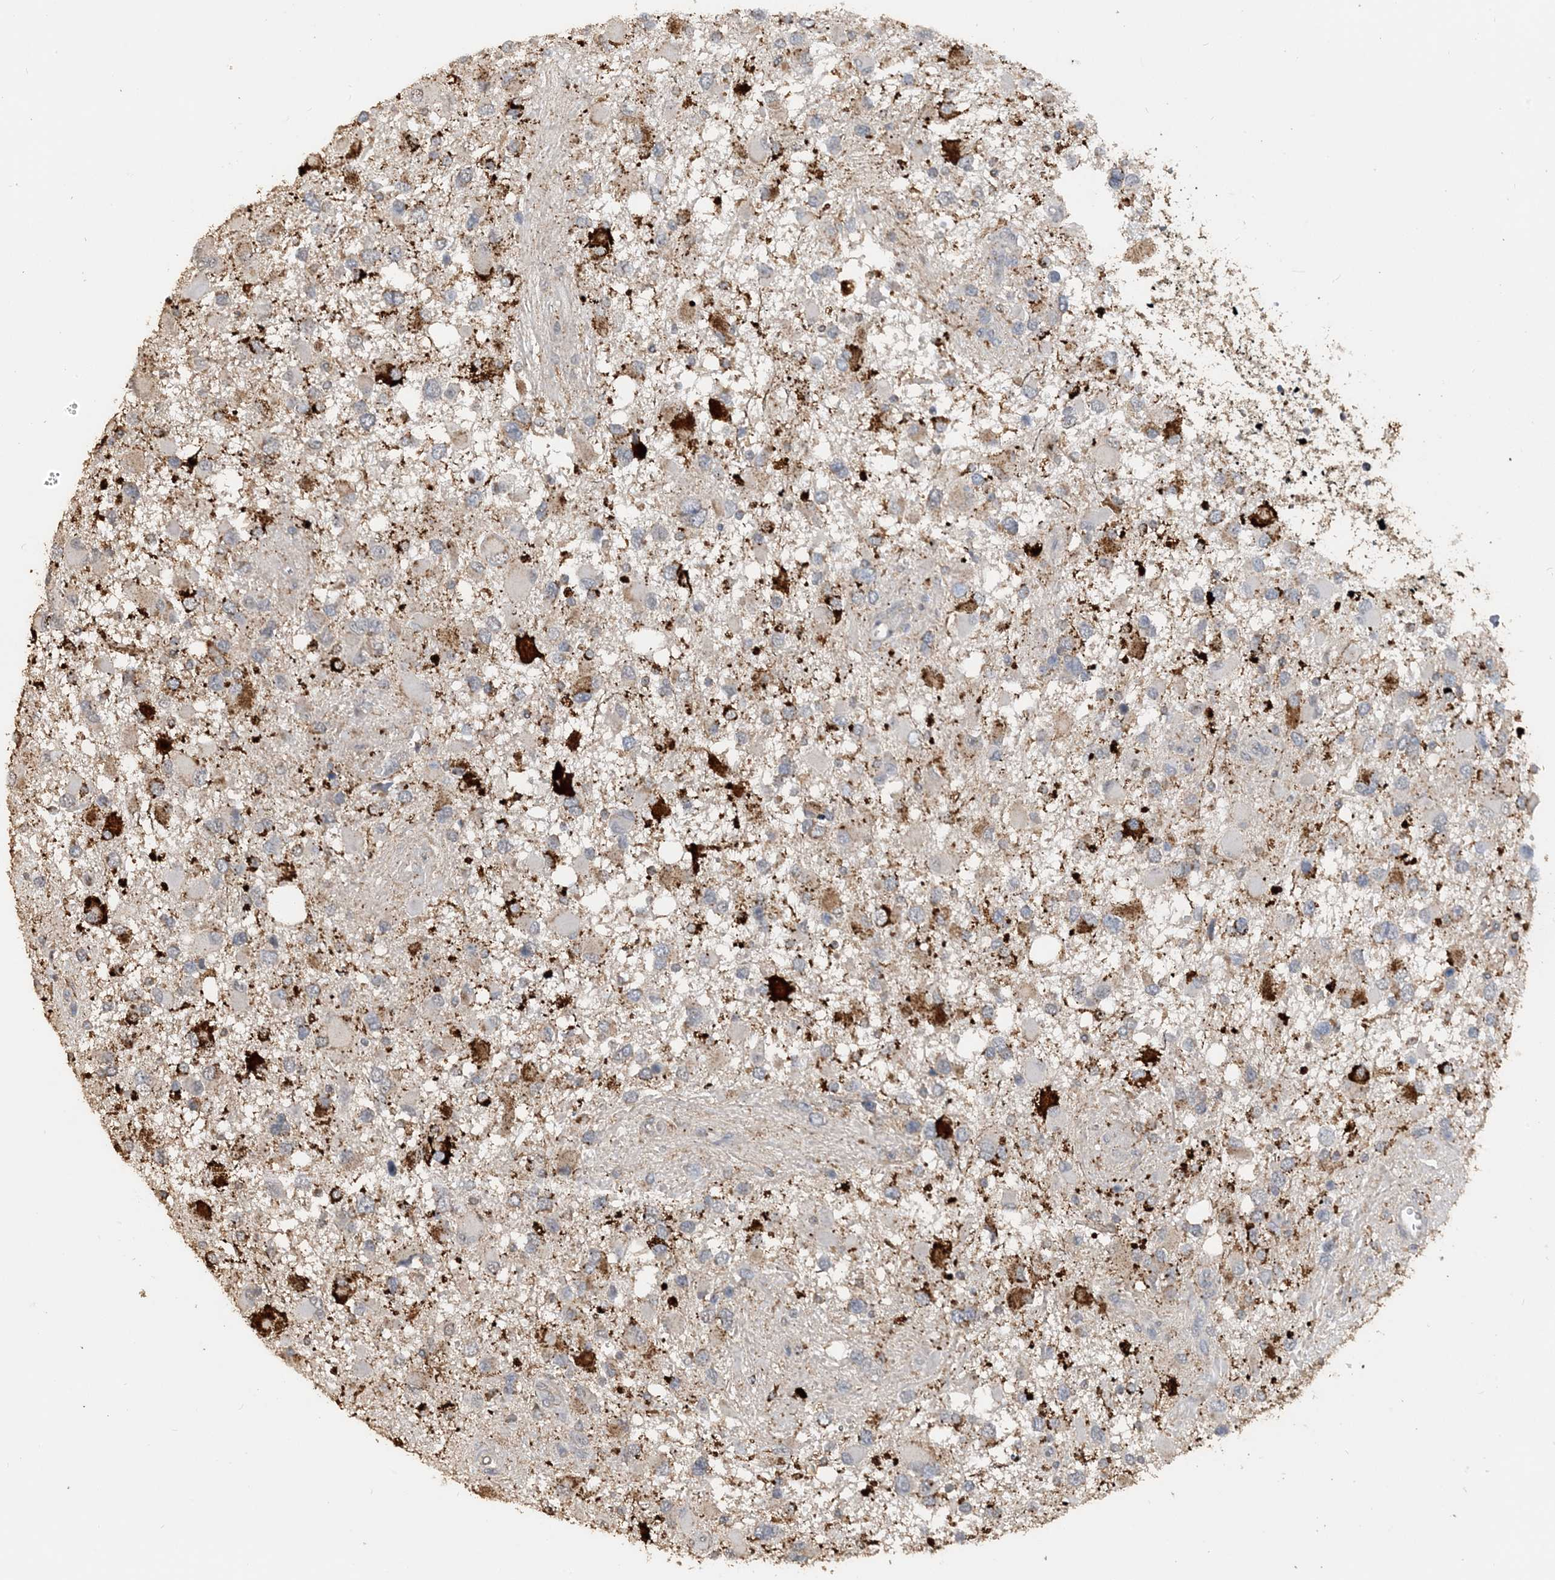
{"staining": {"intensity": "strong", "quantity": "<25%", "location": "cytoplasmic/membranous"}, "tissue": "glioma", "cell_type": "Tumor cells", "image_type": "cancer", "snomed": [{"axis": "morphology", "description": "Glioma, malignant, High grade"}, {"axis": "topography", "description": "Brain"}], "caption": "Immunohistochemical staining of malignant high-grade glioma displays medium levels of strong cytoplasmic/membranous positivity in approximately <25% of tumor cells.", "gene": "SFMBT2", "patient": {"sex": "male", "age": 53}}